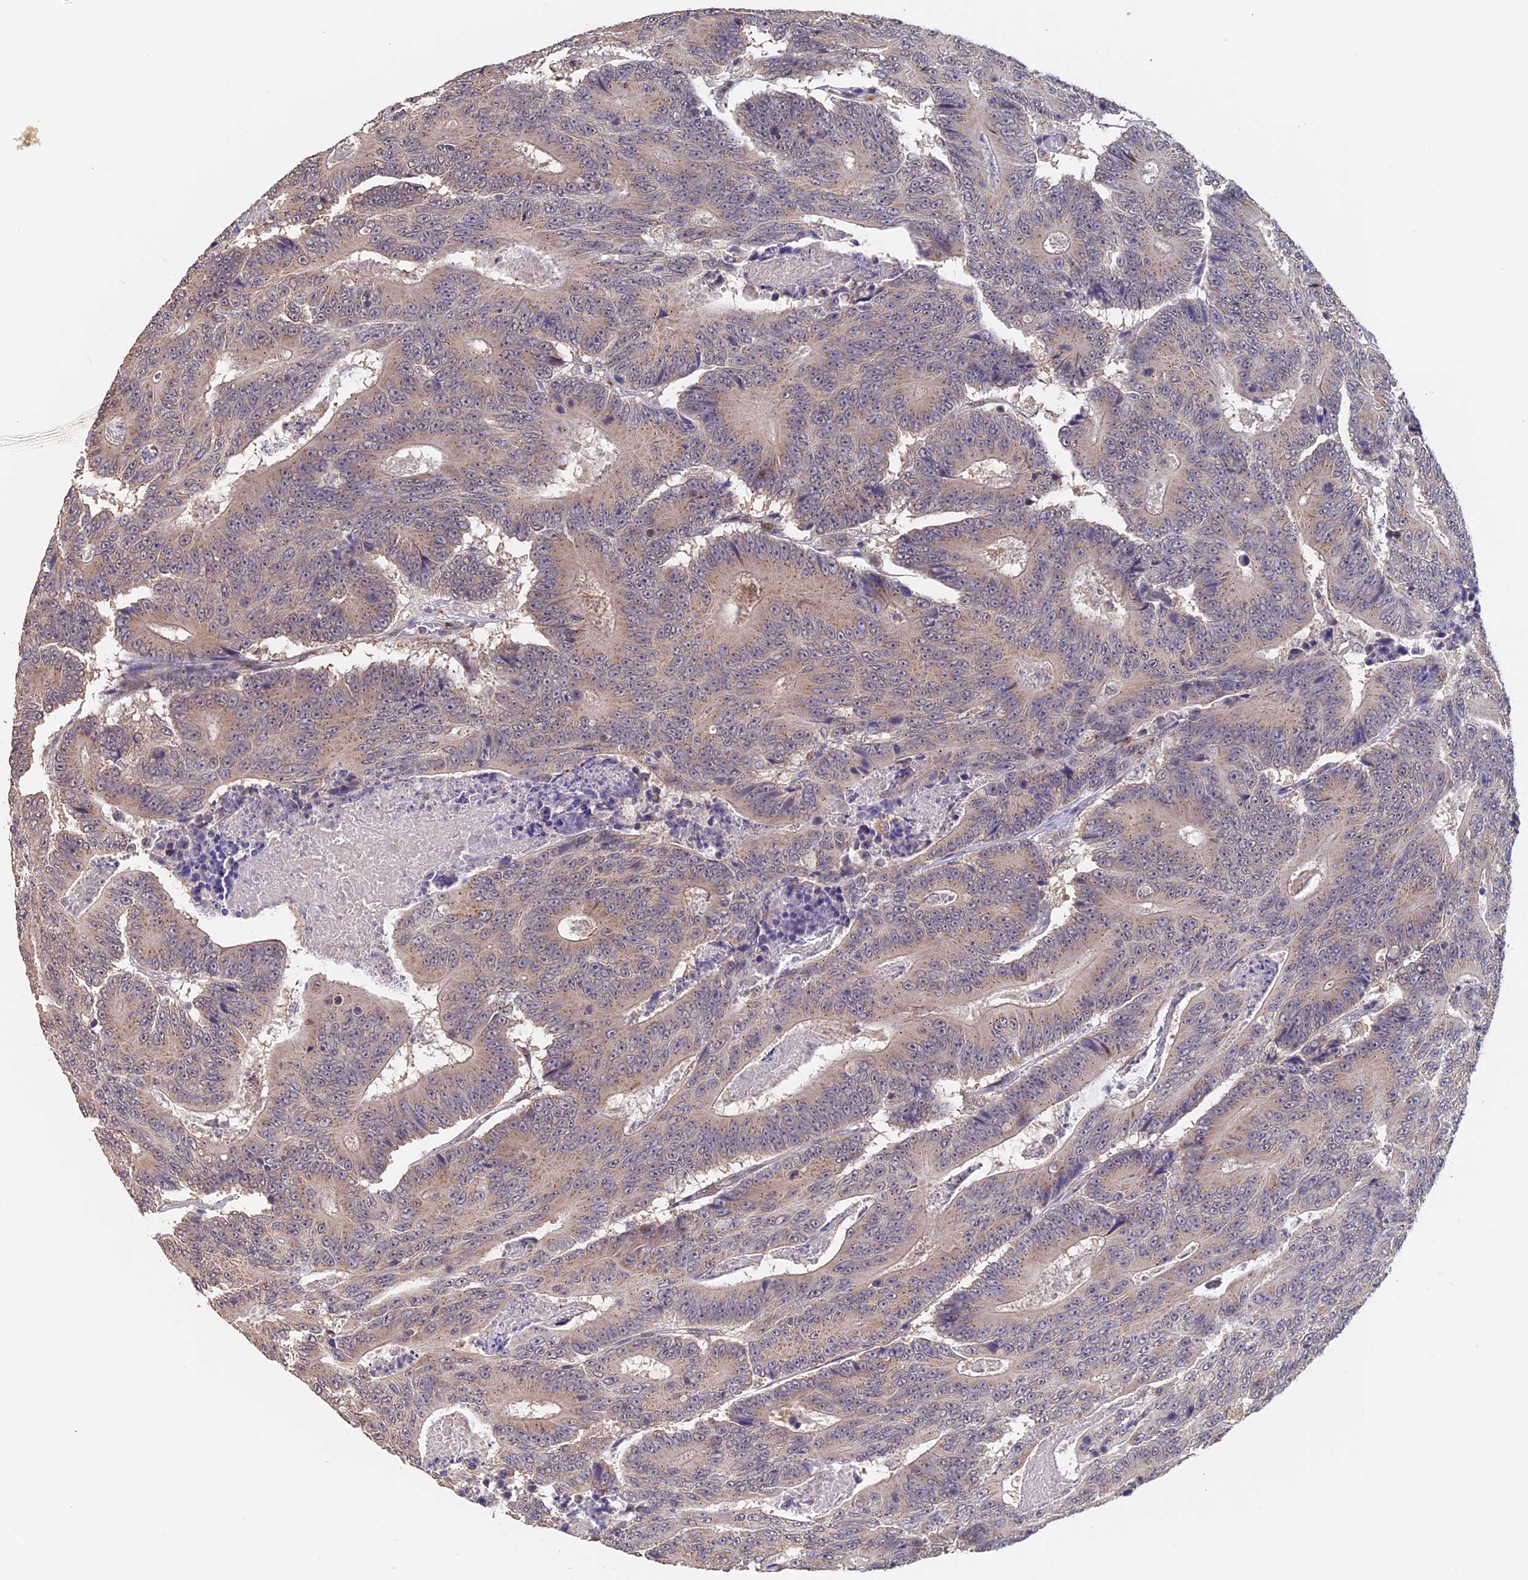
{"staining": {"intensity": "weak", "quantity": ">75%", "location": "cytoplasmic/membranous"}, "tissue": "colorectal cancer", "cell_type": "Tumor cells", "image_type": "cancer", "snomed": [{"axis": "morphology", "description": "Adenocarcinoma, NOS"}, {"axis": "topography", "description": "Colon"}], "caption": "Colorectal cancer (adenocarcinoma) stained with a protein marker displays weak staining in tumor cells.", "gene": "PIGQ", "patient": {"sex": "male", "age": 83}}